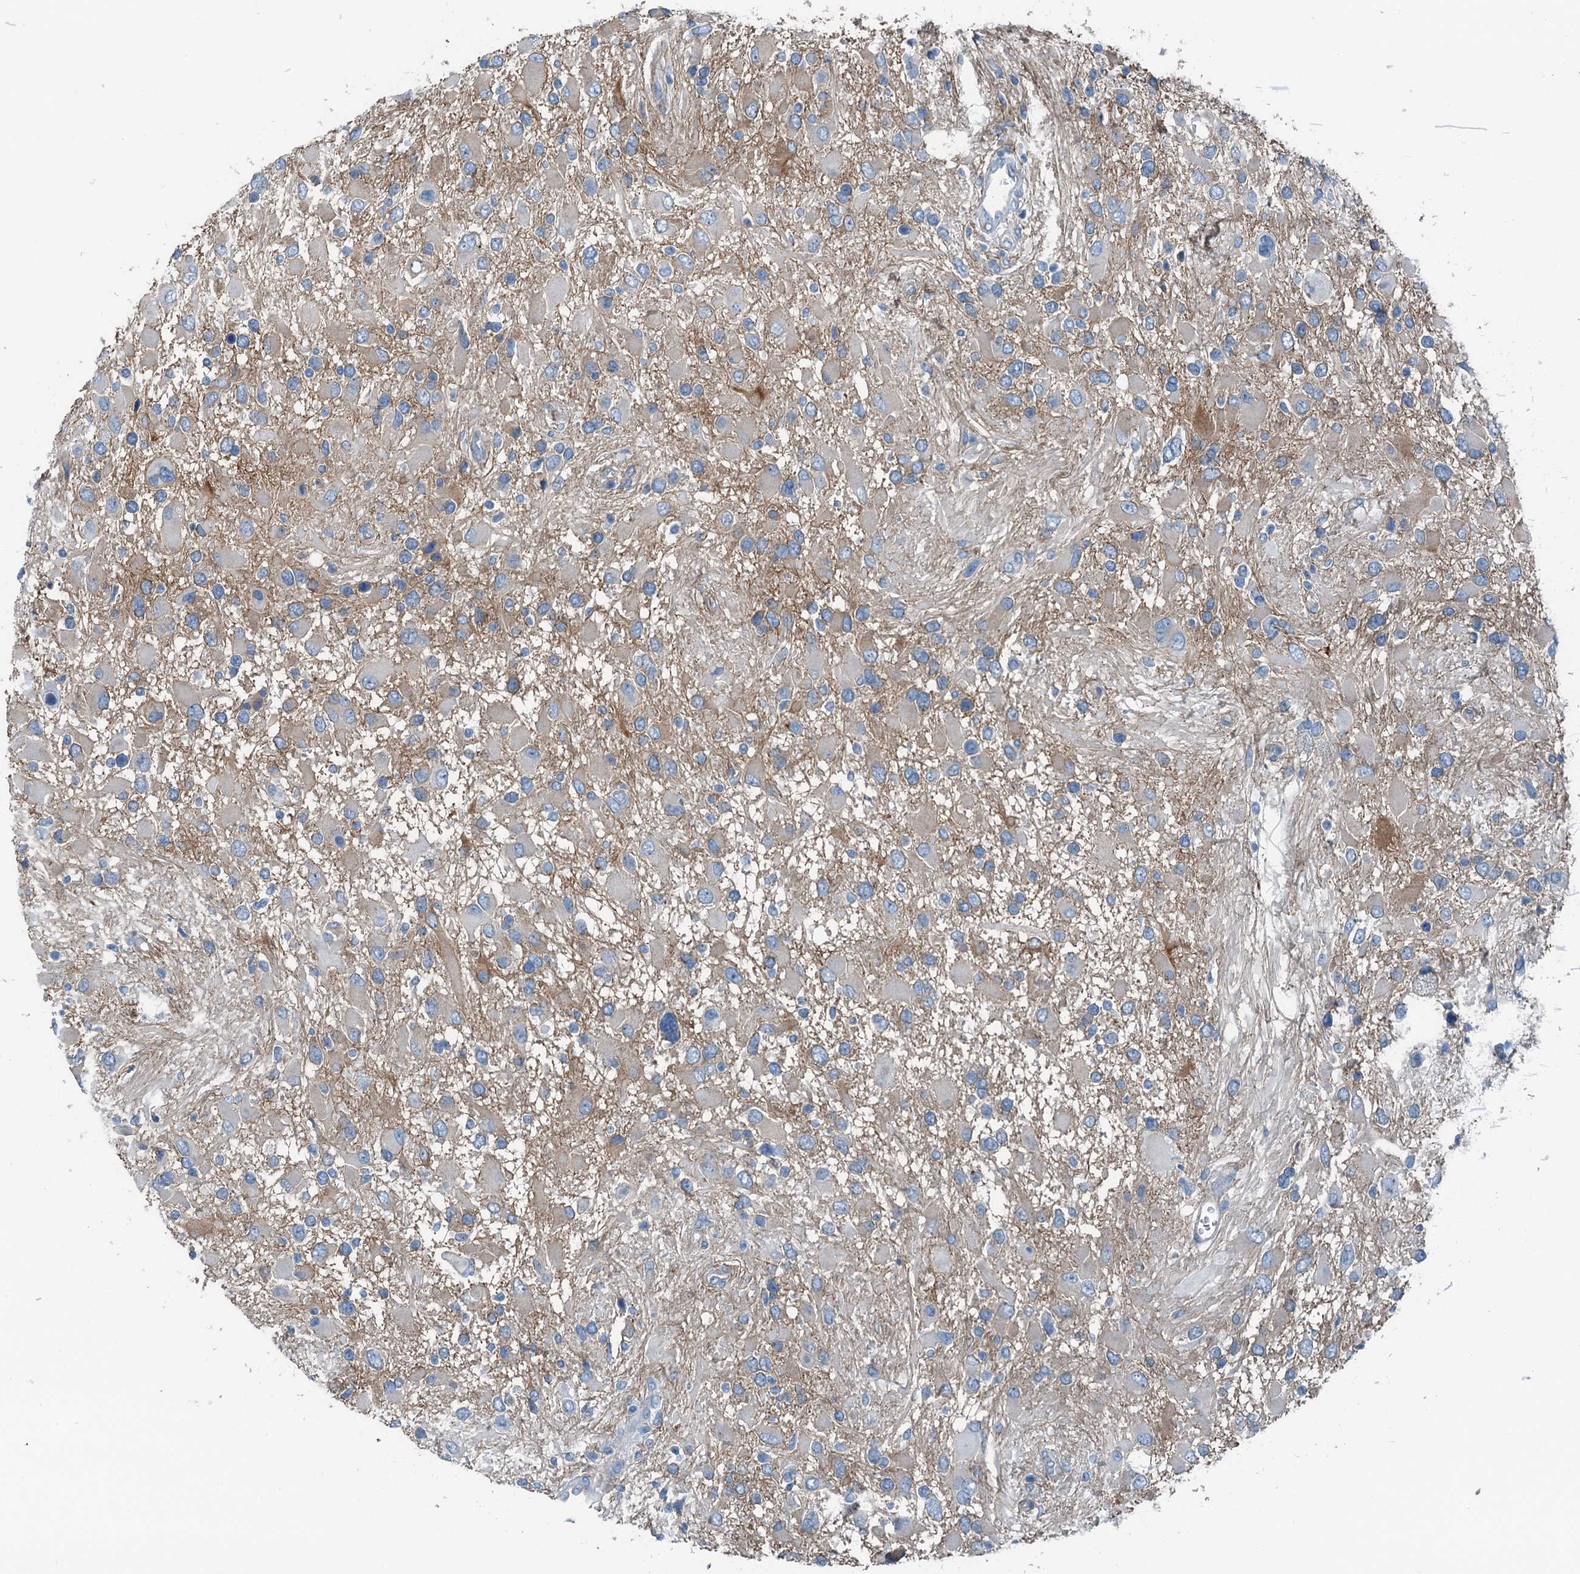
{"staining": {"intensity": "weak", "quantity": "<25%", "location": "cytoplasmic/membranous"}, "tissue": "glioma", "cell_type": "Tumor cells", "image_type": "cancer", "snomed": [{"axis": "morphology", "description": "Glioma, malignant, High grade"}, {"axis": "topography", "description": "Brain"}], "caption": "An IHC image of malignant glioma (high-grade) is shown. There is no staining in tumor cells of malignant glioma (high-grade).", "gene": "TMOD2", "patient": {"sex": "male", "age": 53}}